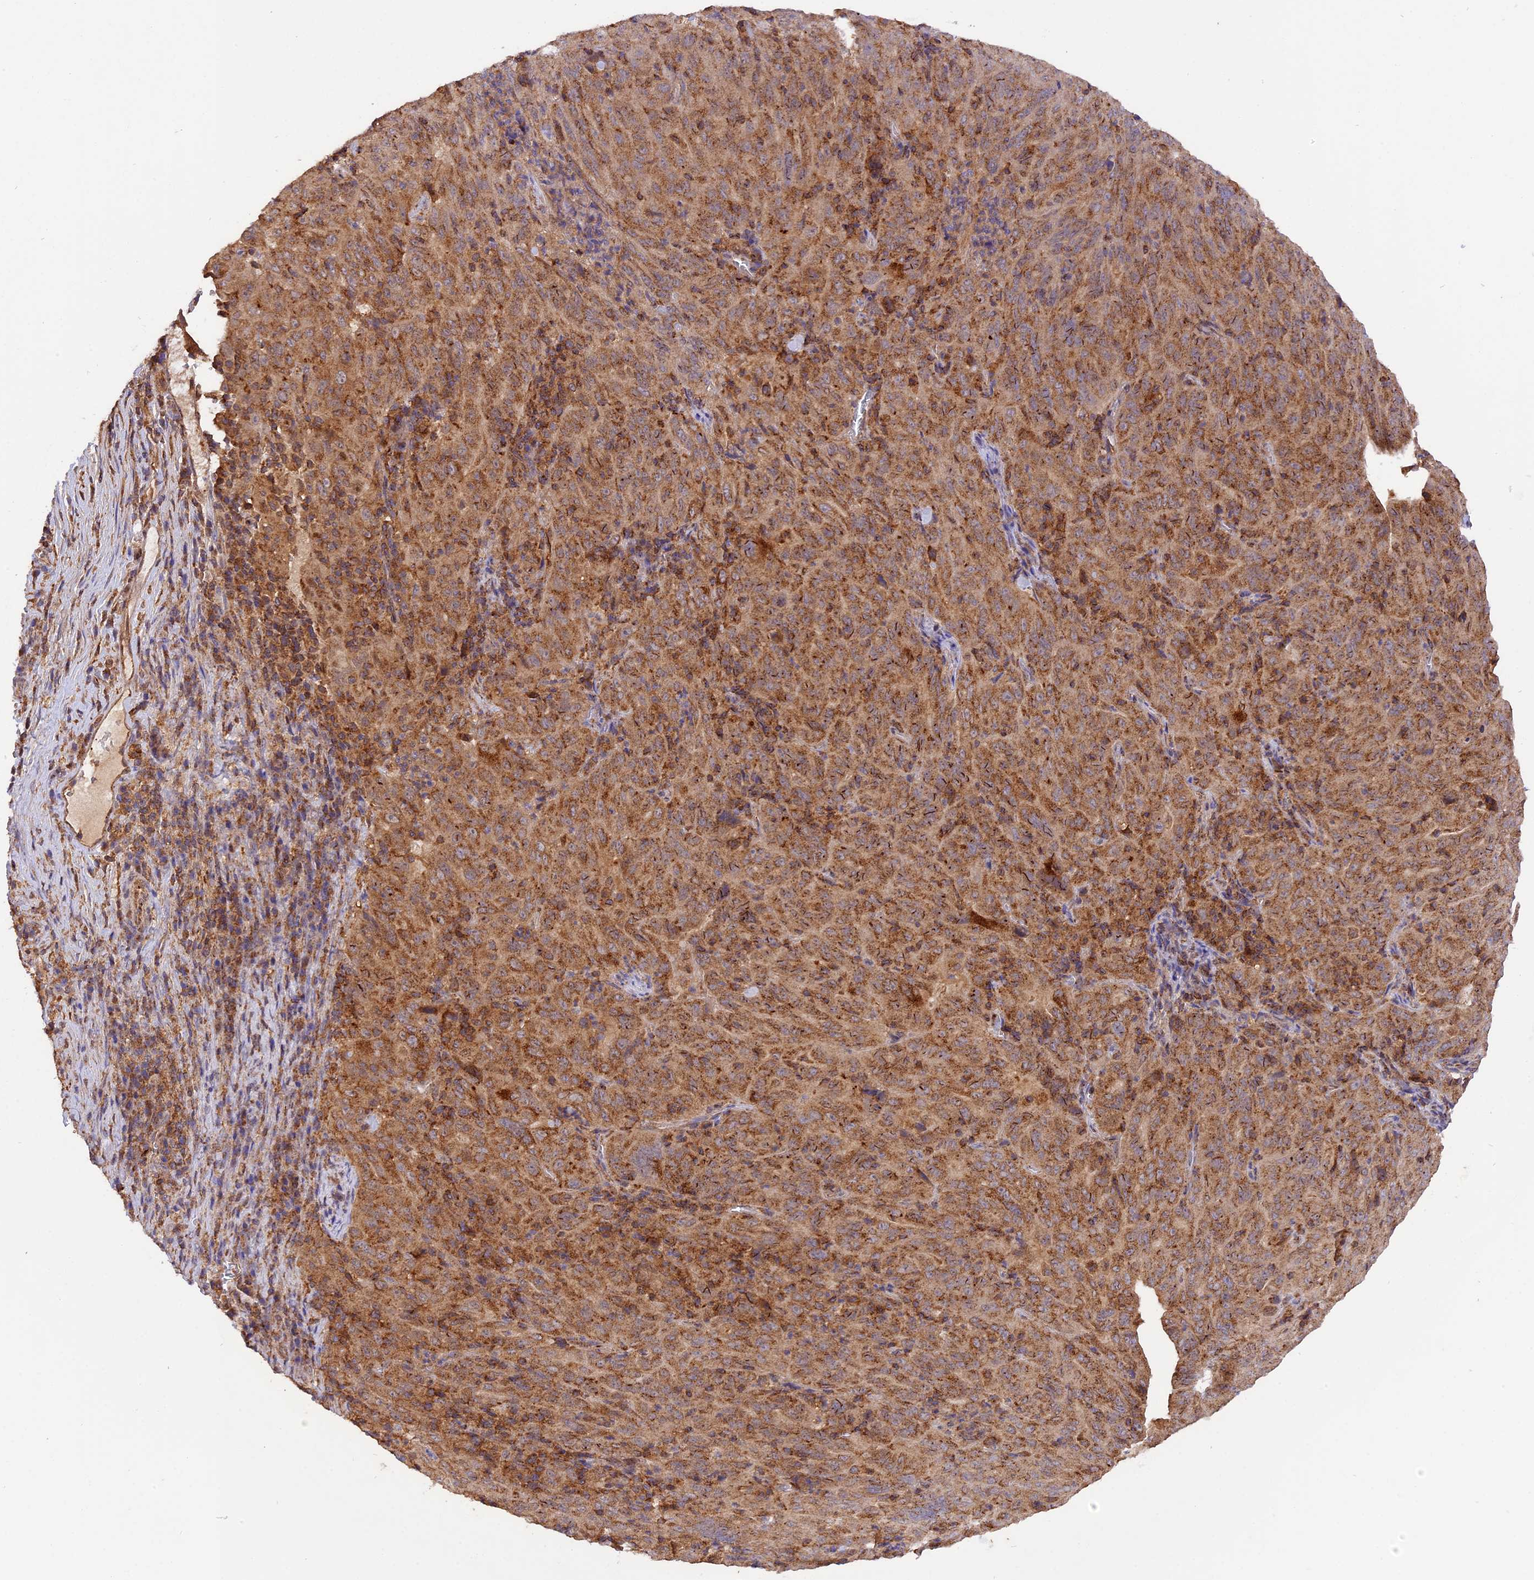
{"staining": {"intensity": "moderate", "quantity": ">75%", "location": "cytoplasmic/membranous"}, "tissue": "pancreatic cancer", "cell_type": "Tumor cells", "image_type": "cancer", "snomed": [{"axis": "morphology", "description": "Adenocarcinoma, NOS"}, {"axis": "topography", "description": "Pancreas"}], "caption": "This is a micrograph of immunohistochemistry staining of adenocarcinoma (pancreatic), which shows moderate expression in the cytoplasmic/membranous of tumor cells.", "gene": "PEX3", "patient": {"sex": "male", "age": 63}}